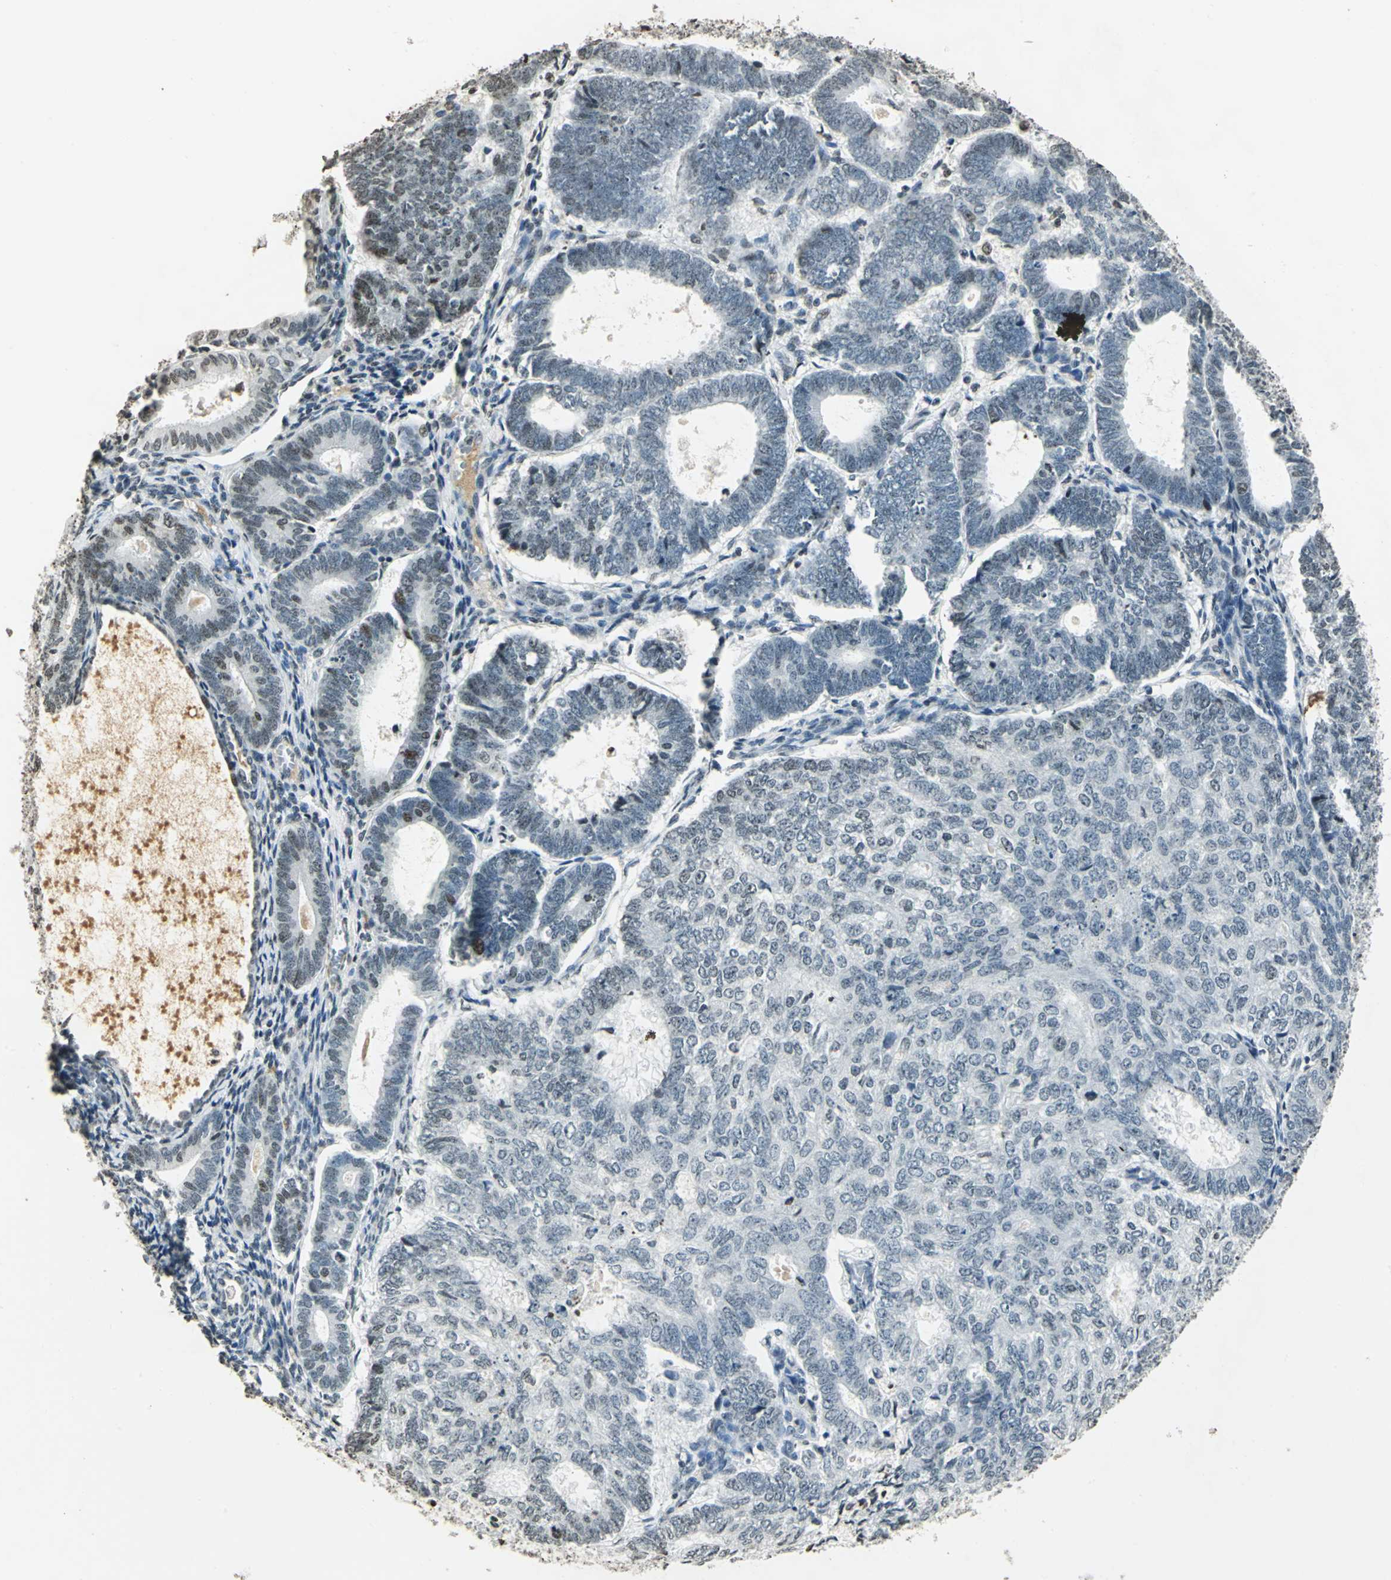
{"staining": {"intensity": "strong", "quantity": "<25%", "location": "nuclear"}, "tissue": "endometrial cancer", "cell_type": "Tumor cells", "image_type": "cancer", "snomed": [{"axis": "morphology", "description": "Adenocarcinoma, NOS"}, {"axis": "topography", "description": "Uterus"}], "caption": "Immunohistochemistry micrograph of human endometrial cancer (adenocarcinoma) stained for a protein (brown), which demonstrates medium levels of strong nuclear positivity in about <25% of tumor cells.", "gene": "MCM4", "patient": {"sex": "female", "age": 60}}